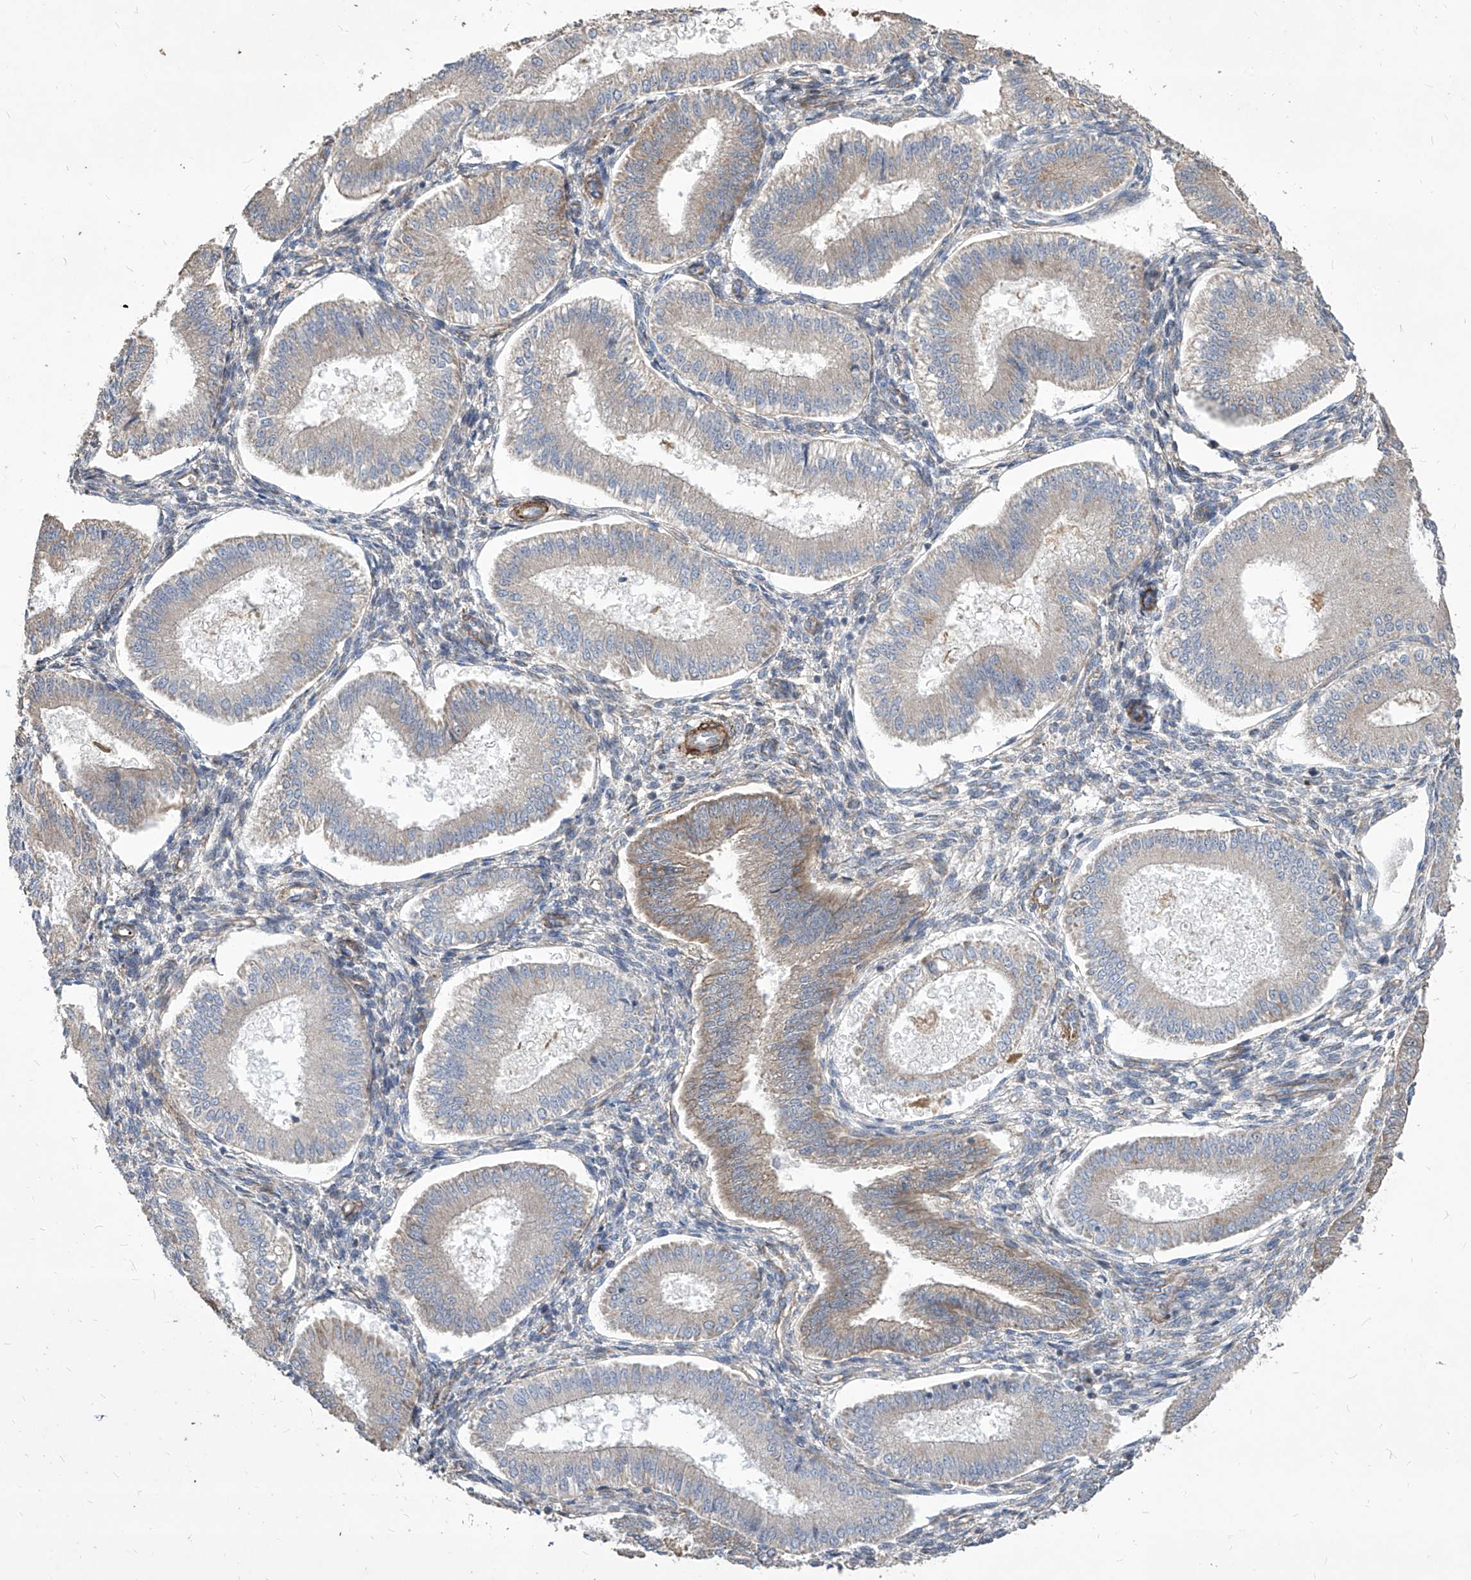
{"staining": {"intensity": "negative", "quantity": "none", "location": "none"}, "tissue": "endometrium", "cell_type": "Cells in endometrial stroma", "image_type": "normal", "snomed": [{"axis": "morphology", "description": "Normal tissue, NOS"}, {"axis": "topography", "description": "Endometrium"}], "caption": "Human endometrium stained for a protein using immunohistochemistry shows no expression in cells in endometrial stroma.", "gene": "FAM83B", "patient": {"sex": "female", "age": 39}}